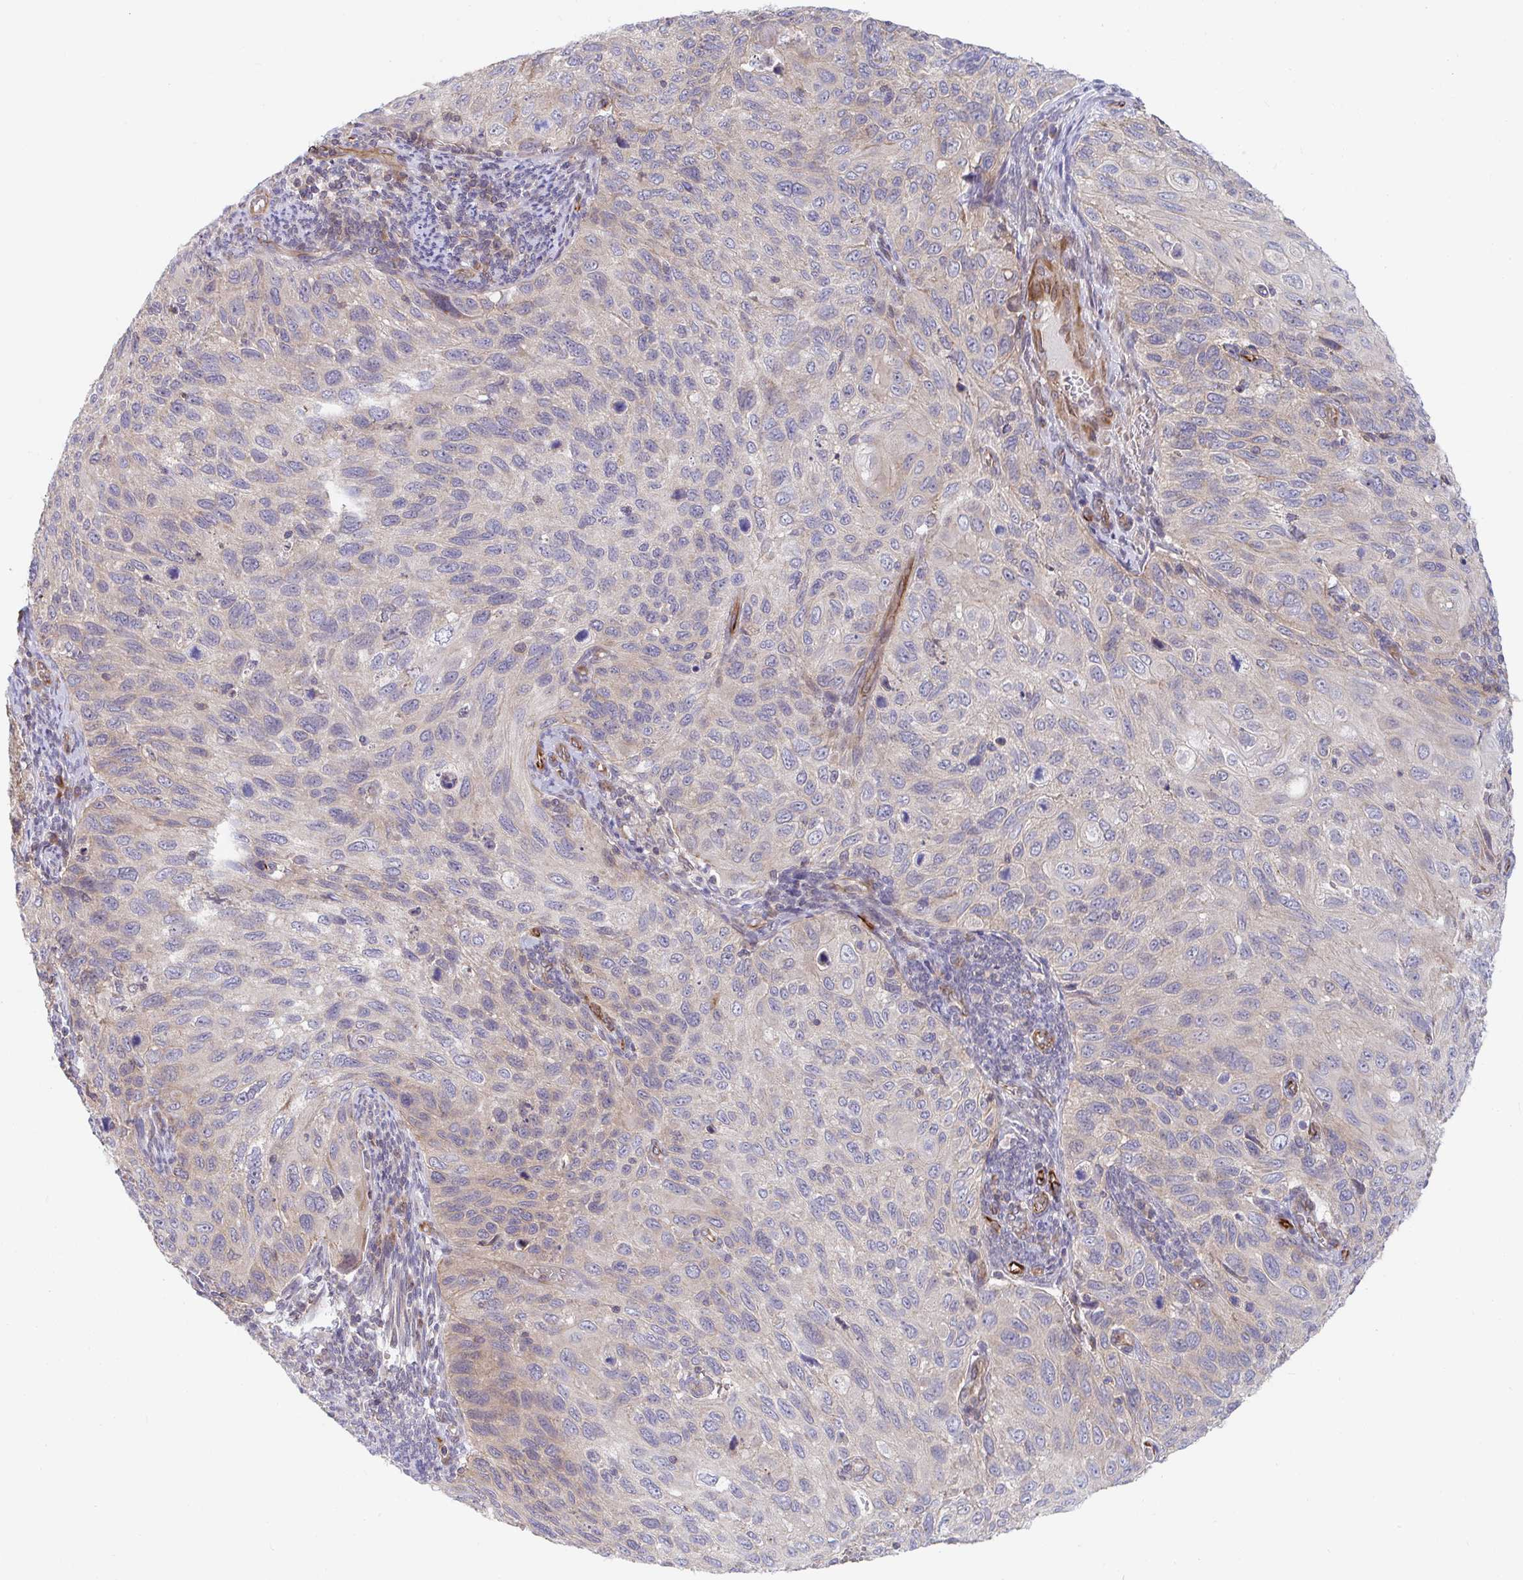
{"staining": {"intensity": "weak", "quantity": "<25%", "location": "cytoplasmic/membranous"}, "tissue": "cervical cancer", "cell_type": "Tumor cells", "image_type": "cancer", "snomed": [{"axis": "morphology", "description": "Squamous cell carcinoma, NOS"}, {"axis": "topography", "description": "Cervix"}], "caption": "An immunohistochemistry (IHC) image of squamous cell carcinoma (cervical) is shown. There is no staining in tumor cells of squamous cell carcinoma (cervical).", "gene": "EIF1AD", "patient": {"sex": "female", "age": 70}}